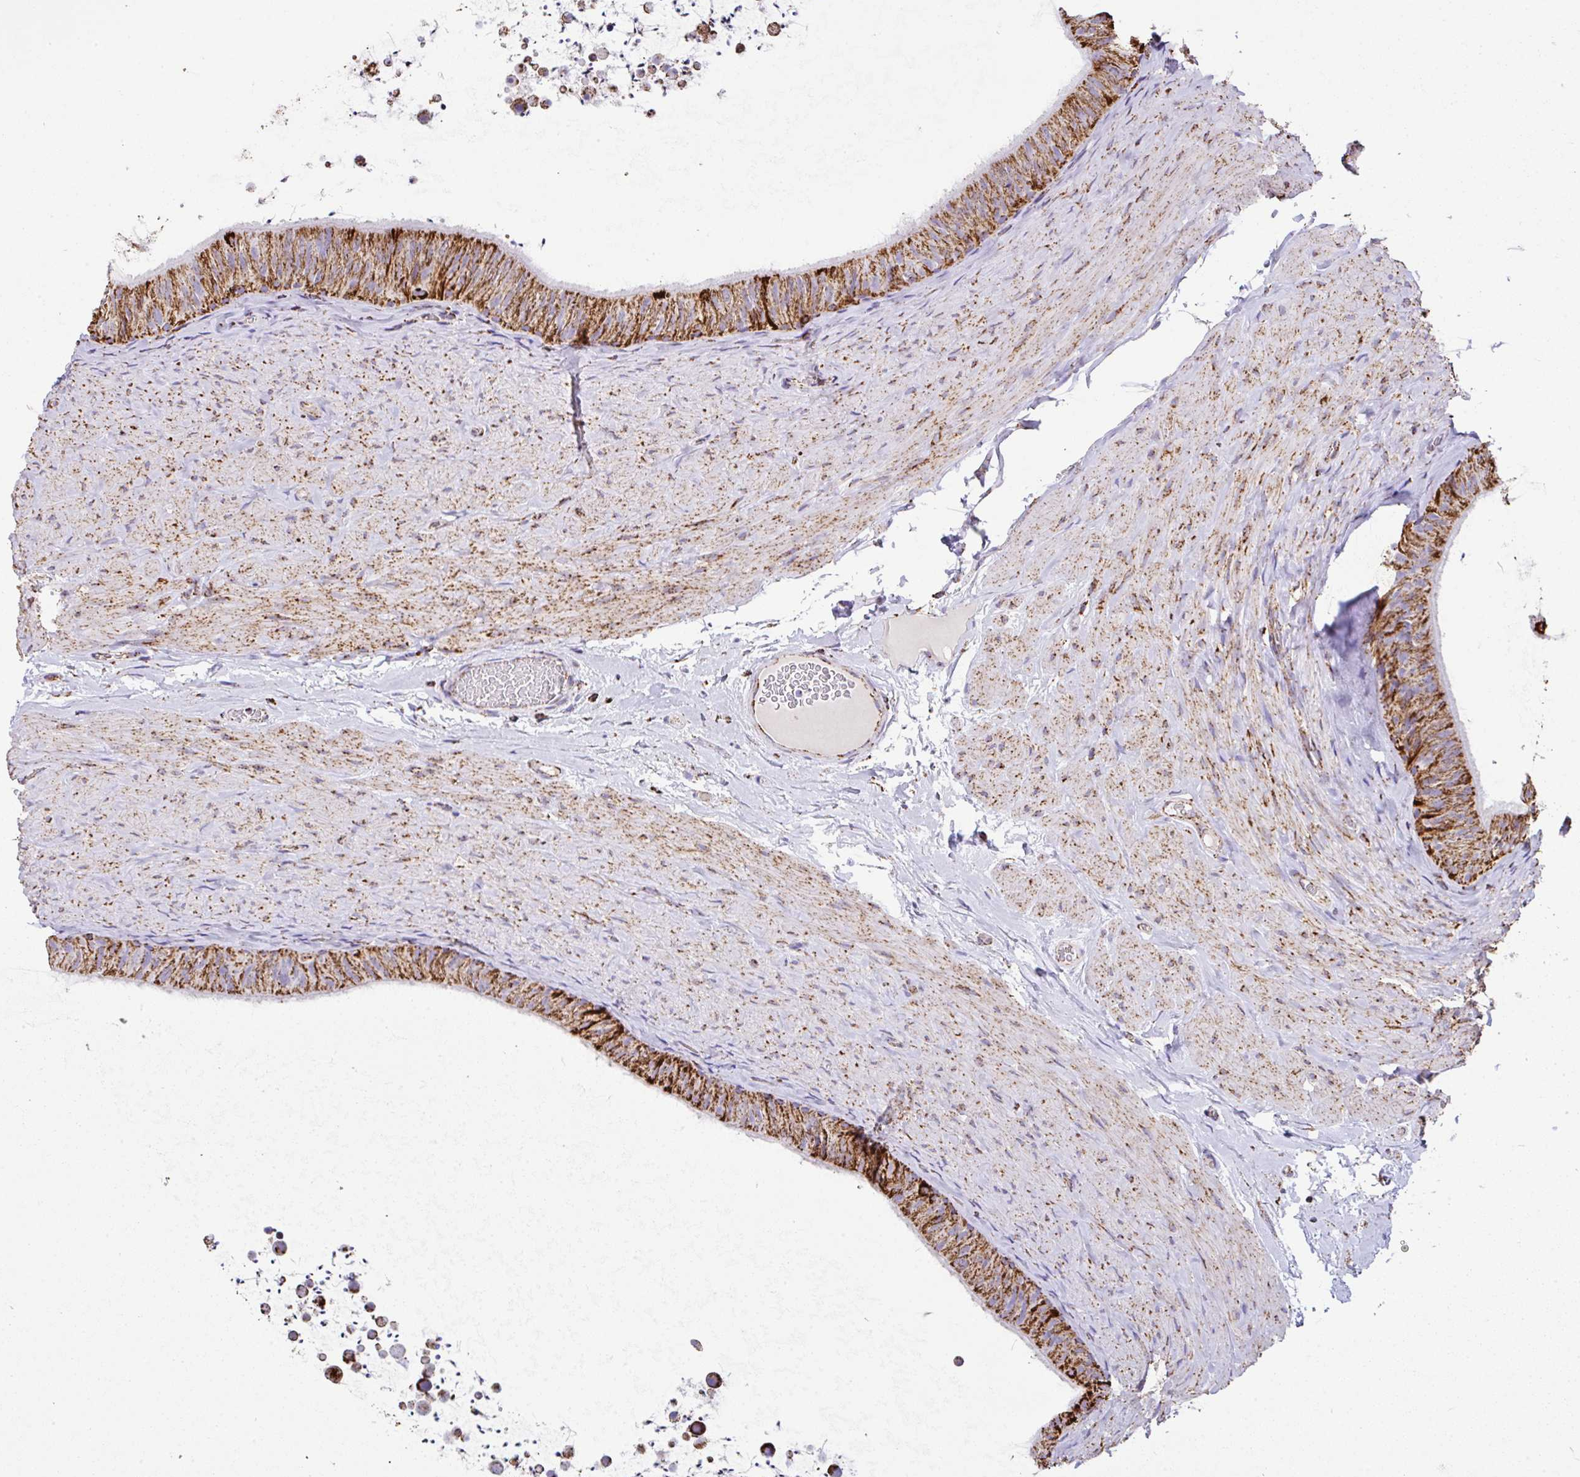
{"staining": {"intensity": "strong", "quantity": ">75%", "location": "cytoplasmic/membranous"}, "tissue": "epididymis", "cell_type": "Glandular cells", "image_type": "normal", "snomed": [{"axis": "morphology", "description": "Normal tissue, NOS"}, {"axis": "topography", "description": "Epididymis, spermatic cord, NOS"}, {"axis": "topography", "description": "Epididymis"}], "caption": "An immunohistochemistry histopathology image of normal tissue is shown. Protein staining in brown highlights strong cytoplasmic/membranous positivity in epididymis within glandular cells.", "gene": "ANKRD33B", "patient": {"sex": "male", "age": 31}}